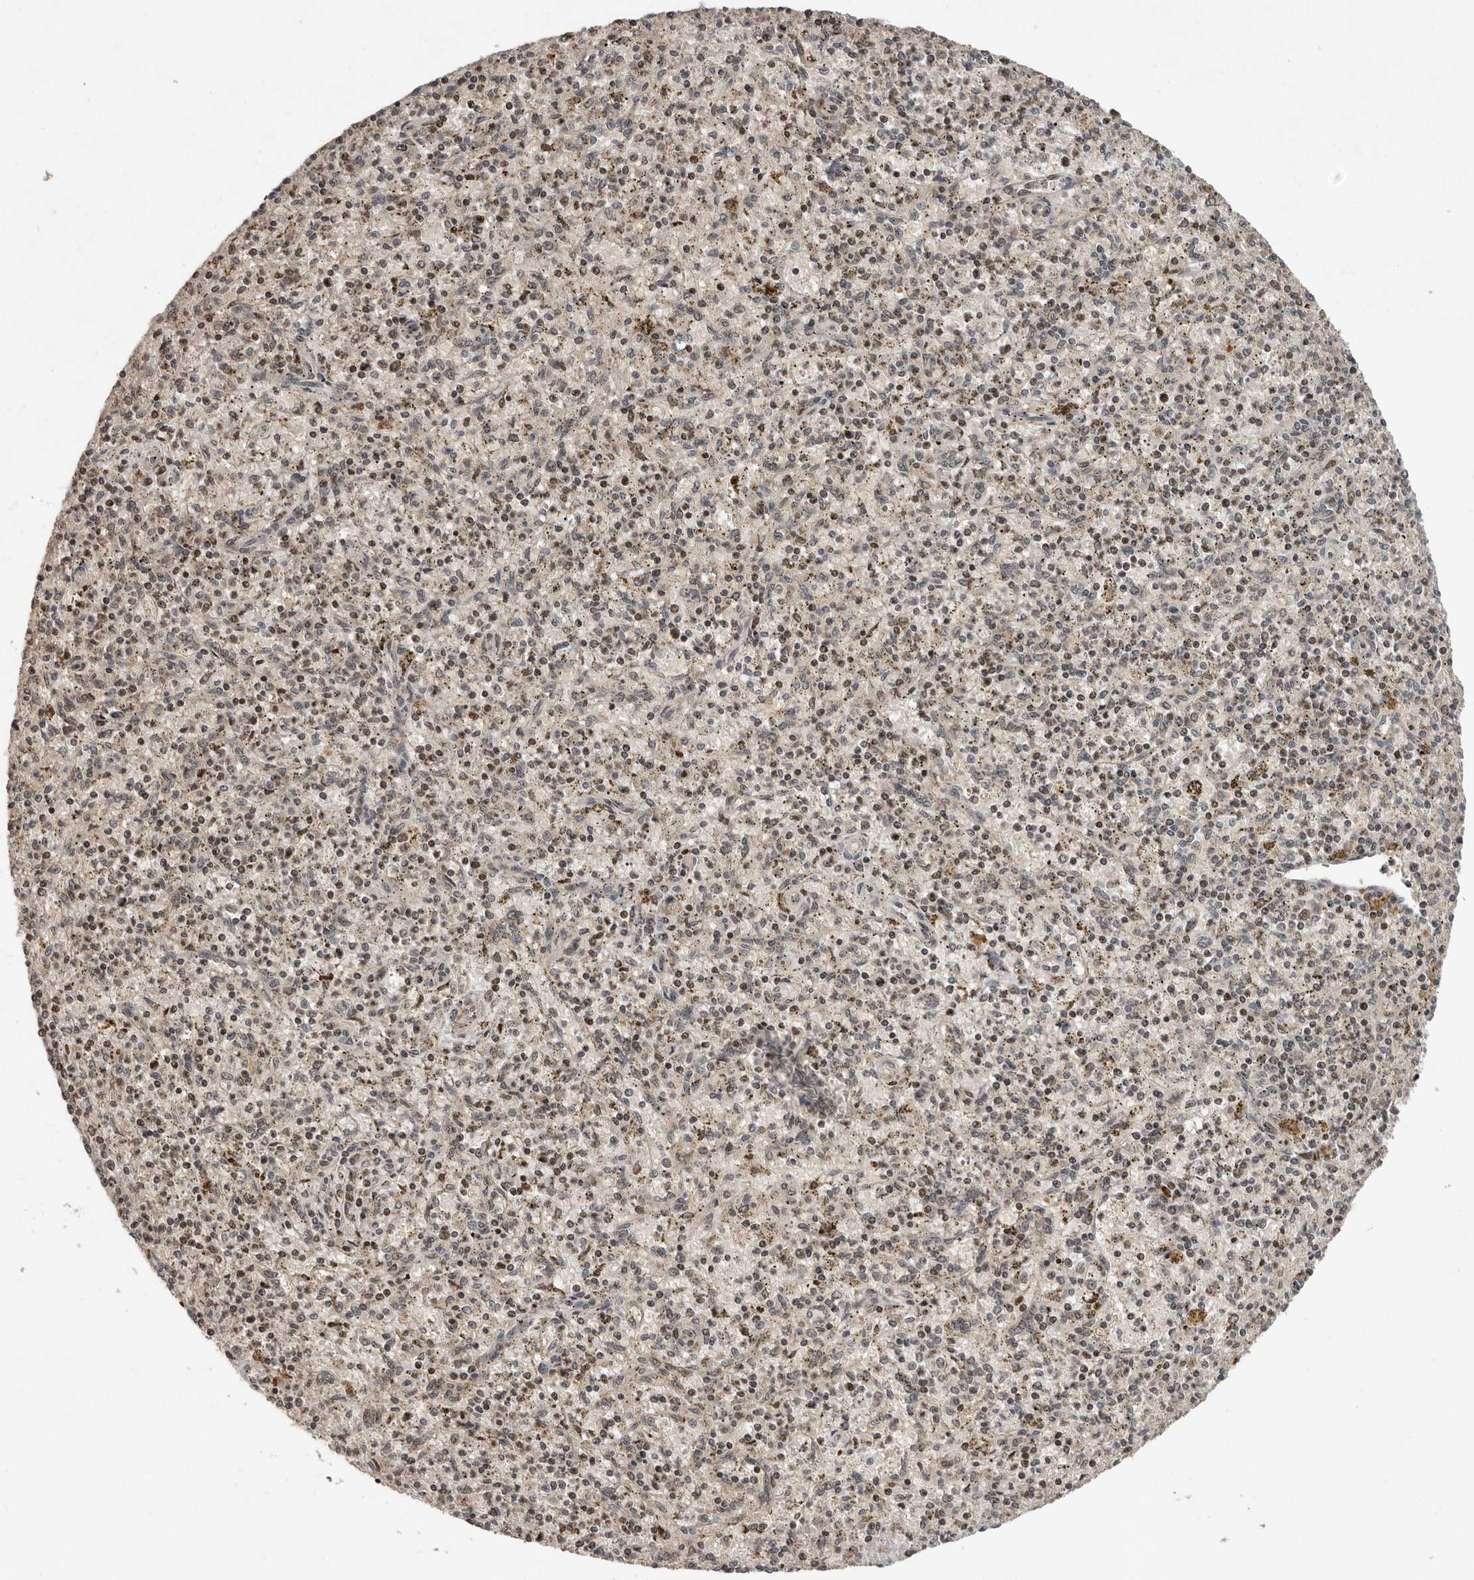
{"staining": {"intensity": "moderate", "quantity": ">75%", "location": "nuclear"}, "tissue": "spleen", "cell_type": "Cells in red pulp", "image_type": "normal", "snomed": [{"axis": "morphology", "description": "Normal tissue, NOS"}, {"axis": "topography", "description": "Spleen"}], "caption": "Brown immunohistochemical staining in unremarkable human spleen demonstrates moderate nuclear positivity in about >75% of cells in red pulp.", "gene": "RABIF", "patient": {"sex": "male", "age": 72}}